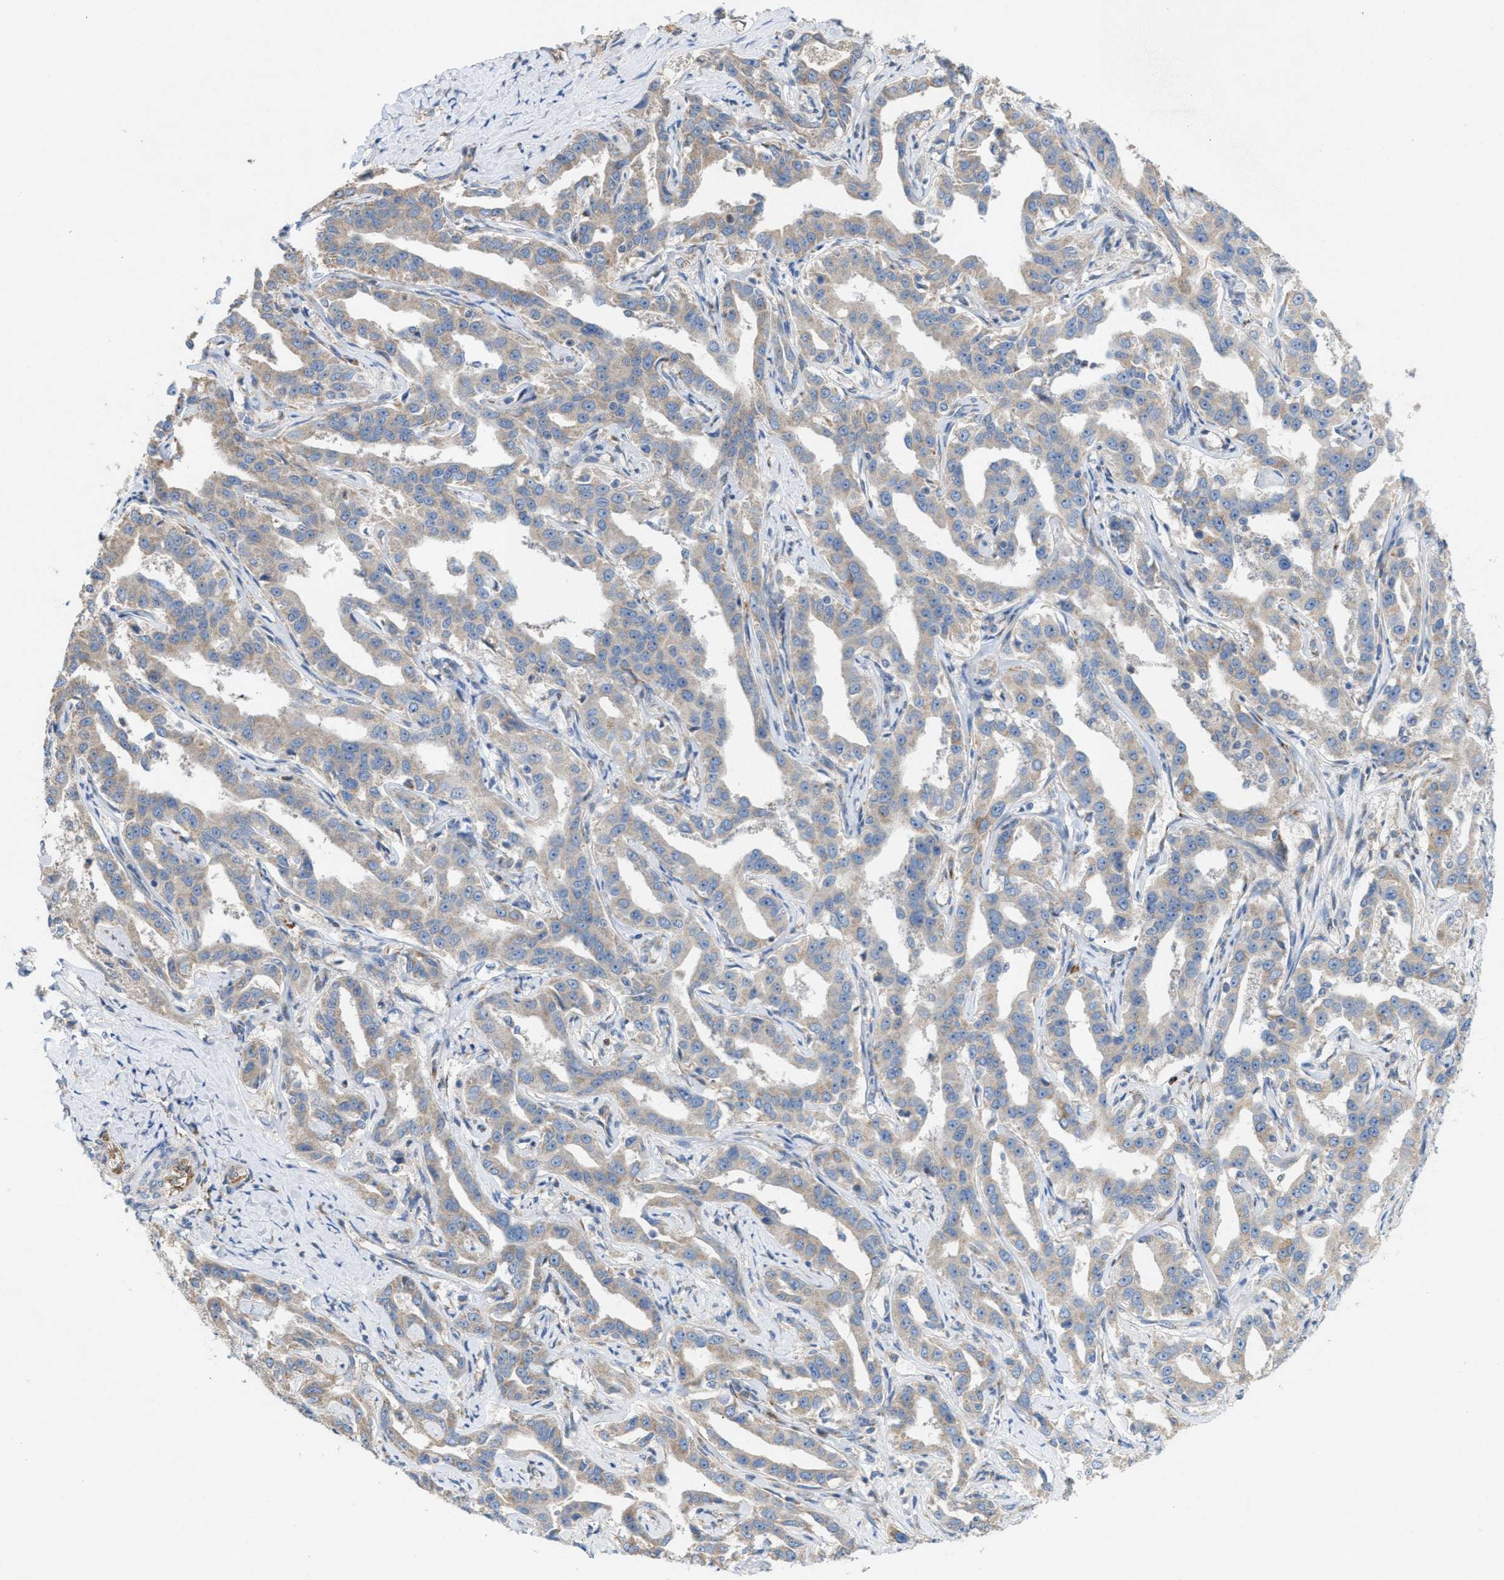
{"staining": {"intensity": "weak", "quantity": "25%-75%", "location": "cytoplasmic/membranous"}, "tissue": "liver cancer", "cell_type": "Tumor cells", "image_type": "cancer", "snomed": [{"axis": "morphology", "description": "Cholangiocarcinoma"}, {"axis": "topography", "description": "Liver"}], "caption": "Liver cholangiocarcinoma tissue displays weak cytoplasmic/membranous expression in approximately 25%-75% of tumor cells", "gene": "DYNC2I1", "patient": {"sex": "male", "age": 59}}